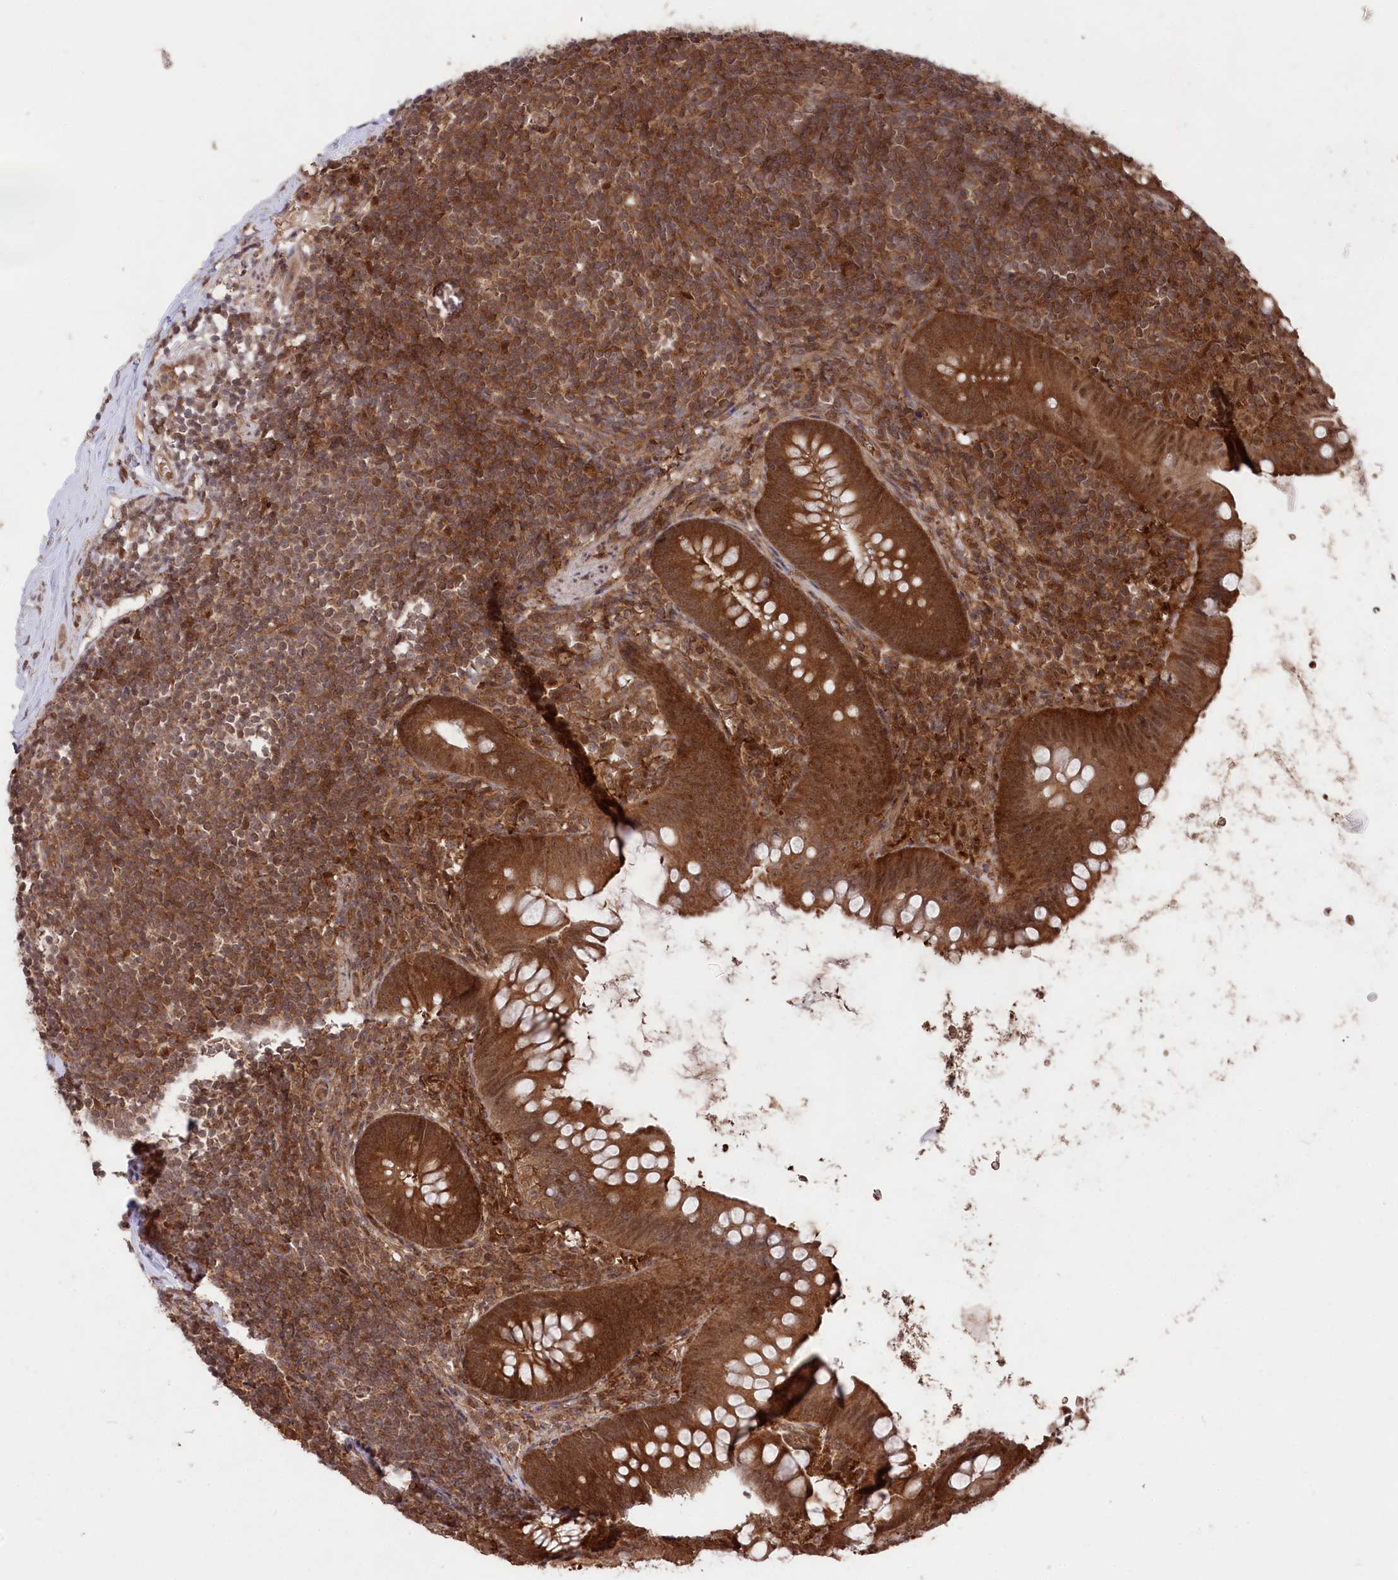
{"staining": {"intensity": "strong", "quantity": ">75%", "location": "cytoplasmic/membranous,nuclear"}, "tissue": "appendix", "cell_type": "Glandular cells", "image_type": "normal", "snomed": [{"axis": "morphology", "description": "Normal tissue, NOS"}, {"axis": "topography", "description": "Appendix"}], "caption": "There is high levels of strong cytoplasmic/membranous,nuclear expression in glandular cells of unremarkable appendix, as demonstrated by immunohistochemical staining (brown color).", "gene": "PSMA1", "patient": {"sex": "female", "age": 62}}